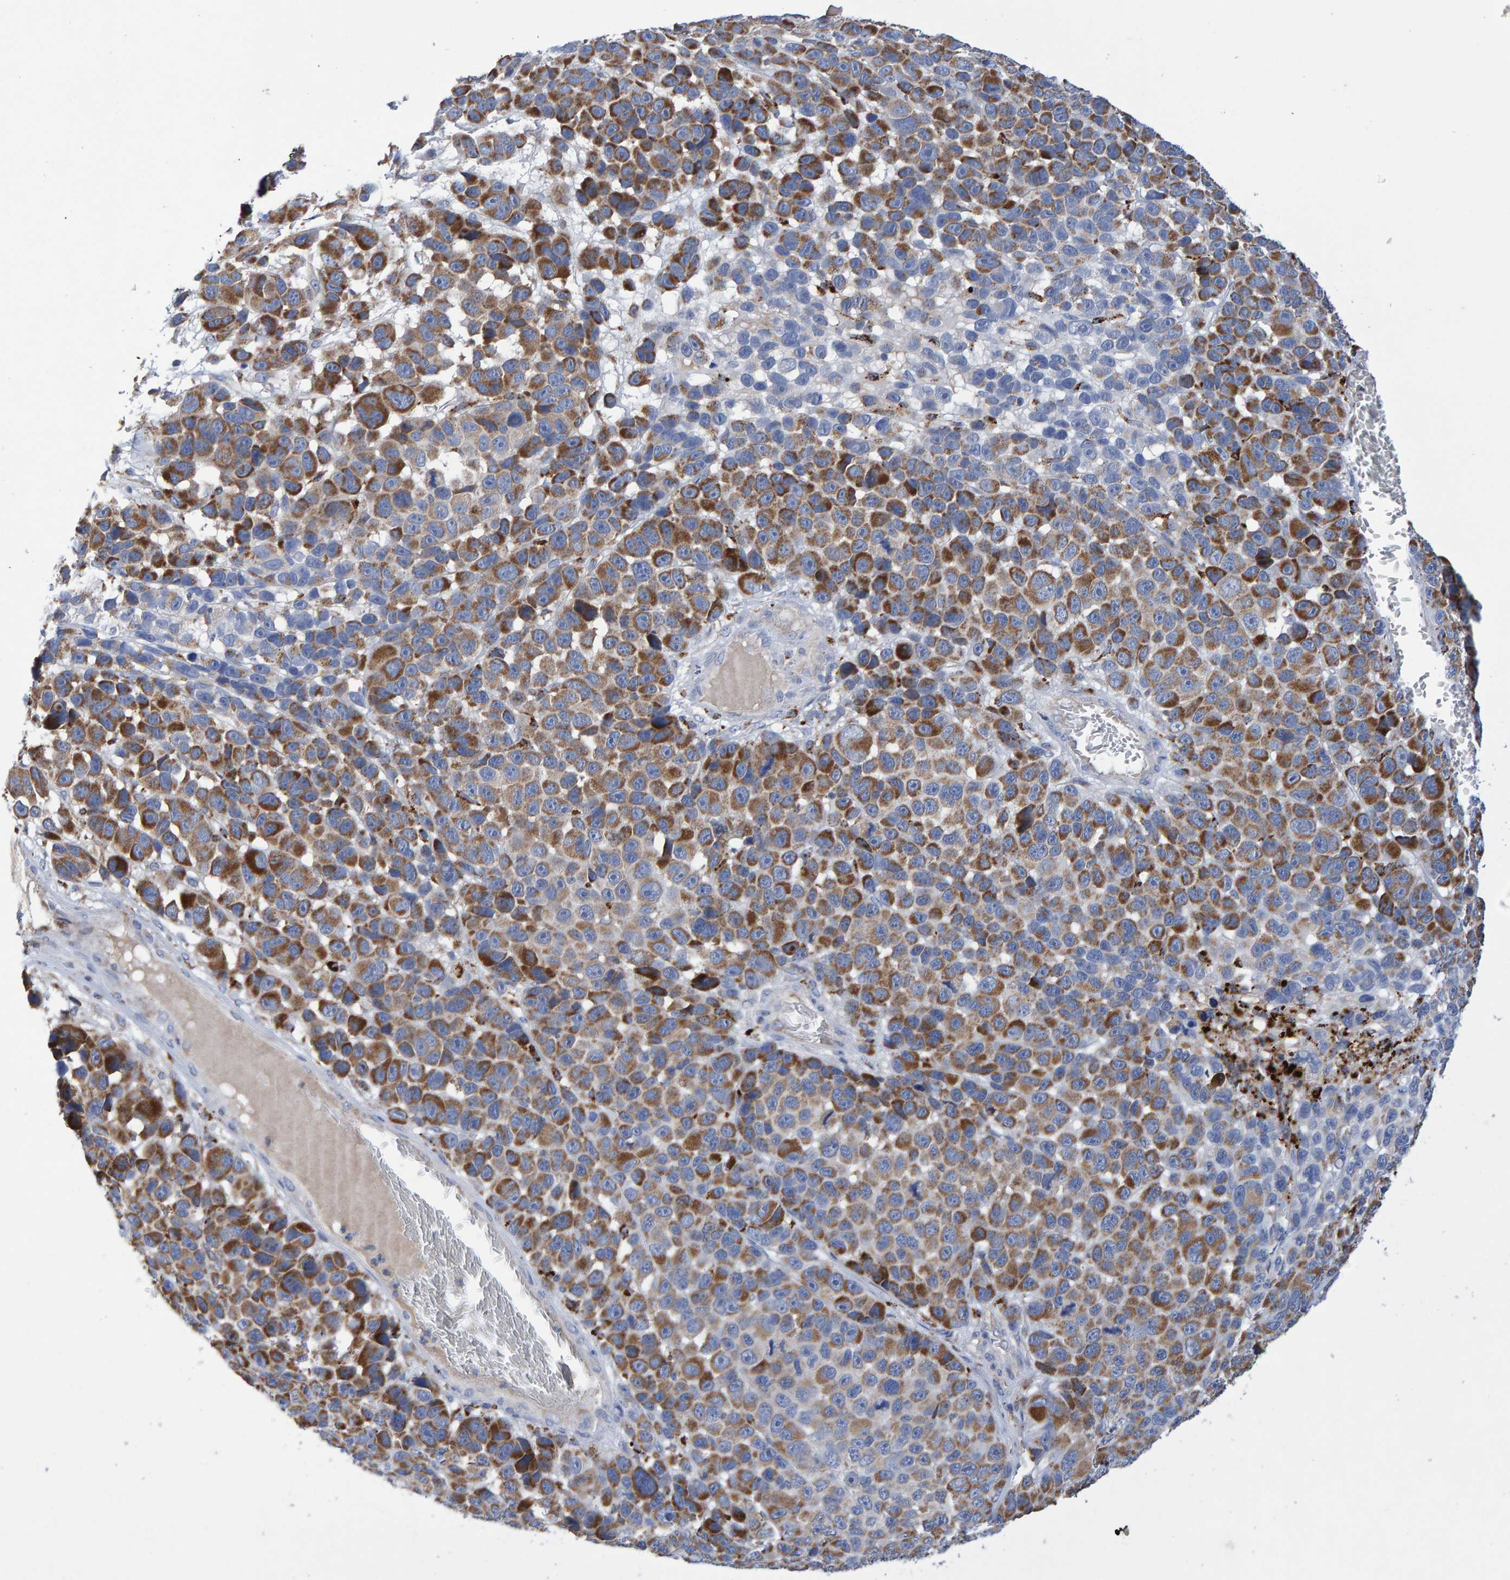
{"staining": {"intensity": "moderate", "quantity": "25%-75%", "location": "cytoplasmic/membranous"}, "tissue": "melanoma", "cell_type": "Tumor cells", "image_type": "cancer", "snomed": [{"axis": "morphology", "description": "Malignant melanoma, NOS"}, {"axis": "topography", "description": "Skin"}], "caption": "Moderate cytoplasmic/membranous expression for a protein is appreciated in about 25%-75% of tumor cells of melanoma using immunohistochemistry.", "gene": "EFR3A", "patient": {"sex": "male", "age": 53}}